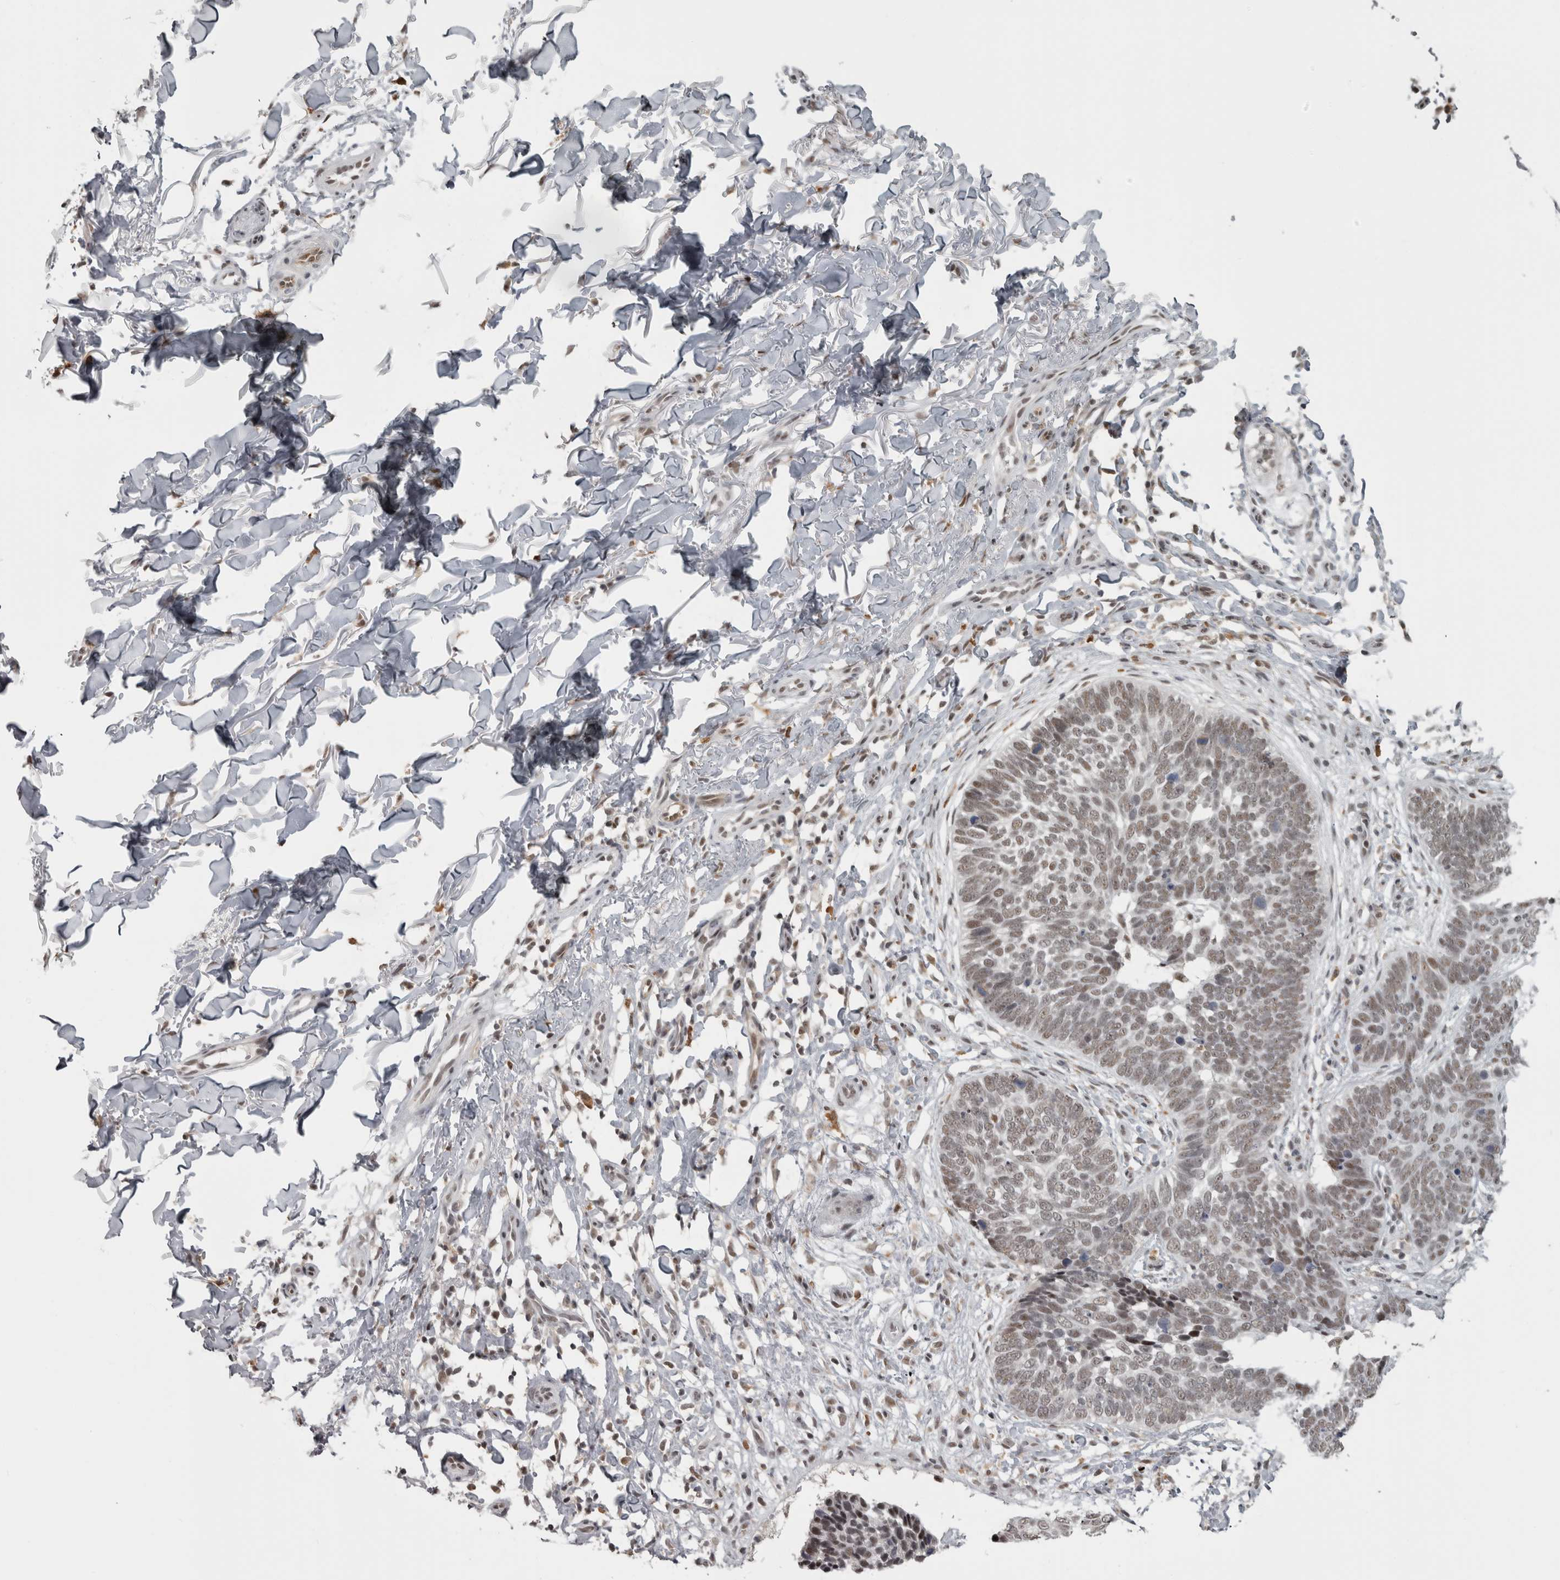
{"staining": {"intensity": "moderate", "quantity": ">75%", "location": "nuclear"}, "tissue": "skin cancer", "cell_type": "Tumor cells", "image_type": "cancer", "snomed": [{"axis": "morphology", "description": "Normal tissue, NOS"}, {"axis": "morphology", "description": "Basal cell carcinoma"}, {"axis": "topography", "description": "Skin"}], "caption": "Moderate nuclear positivity is identified in approximately >75% of tumor cells in skin cancer.", "gene": "MICU3", "patient": {"sex": "male", "age": 77}}